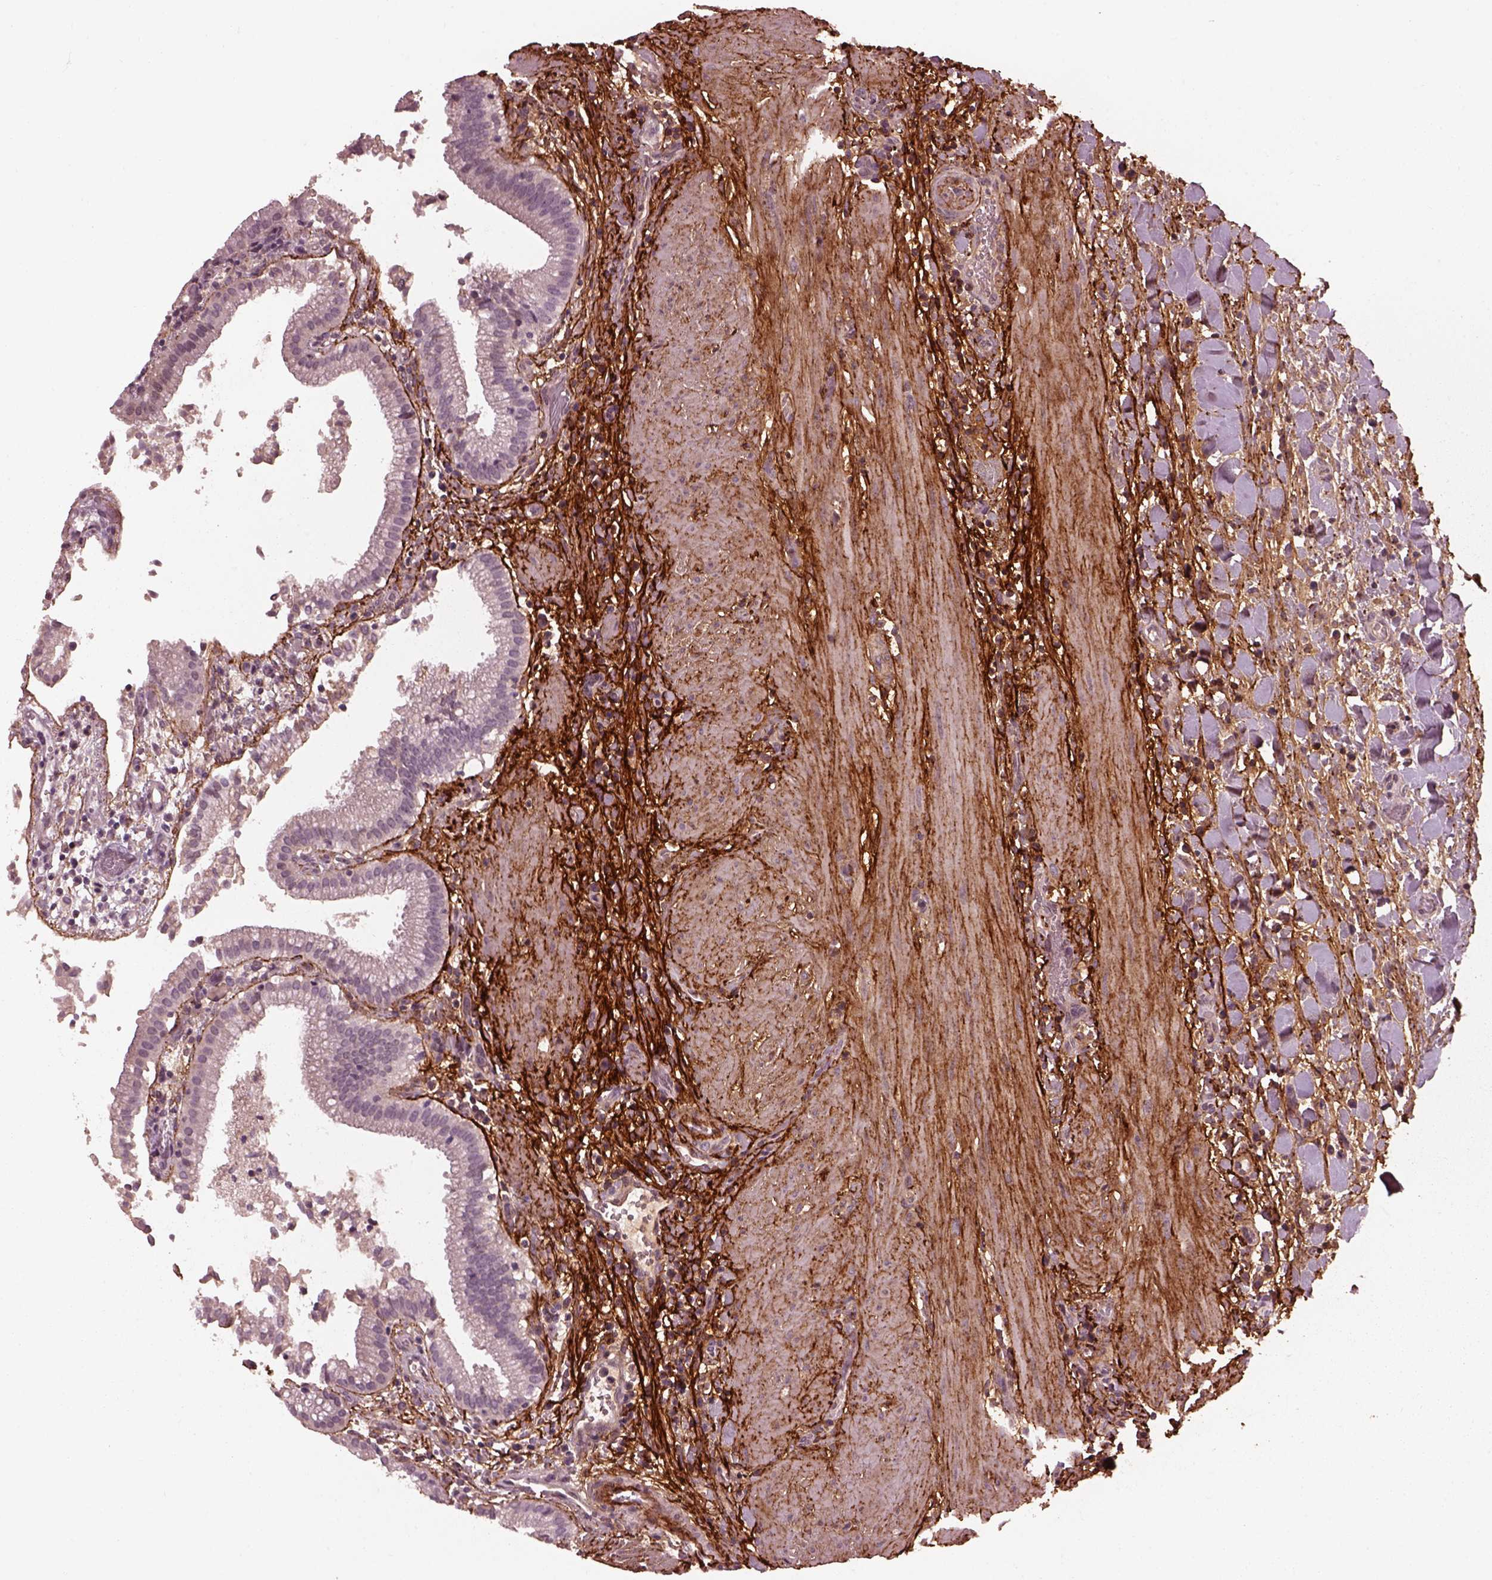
{"staining": {"intensity": "negative", "quantity": "none", "location": "none"}, "tissue": "gallbladder", "cell_type": "Glandular cells", "image_type": "normal", "snomed": [{"axis": "morphology", "description": "Normal tissue, NOS"}, {"axis": "topography", "description": "Gallbladder"}], "caption": "An IHC micrograph of benign gallbladder is shown. There is no staining in glandular cells of gallbladder. (Stains: DAB (3,3'-diaminobenzidine) immunohistochemistry (IHC) with hematoxylin counter stain, Microscopy: brightfield microscopy at high magnification).", "gene": "EFEMP1", "patient": {"sex": "male", "age": 42}}